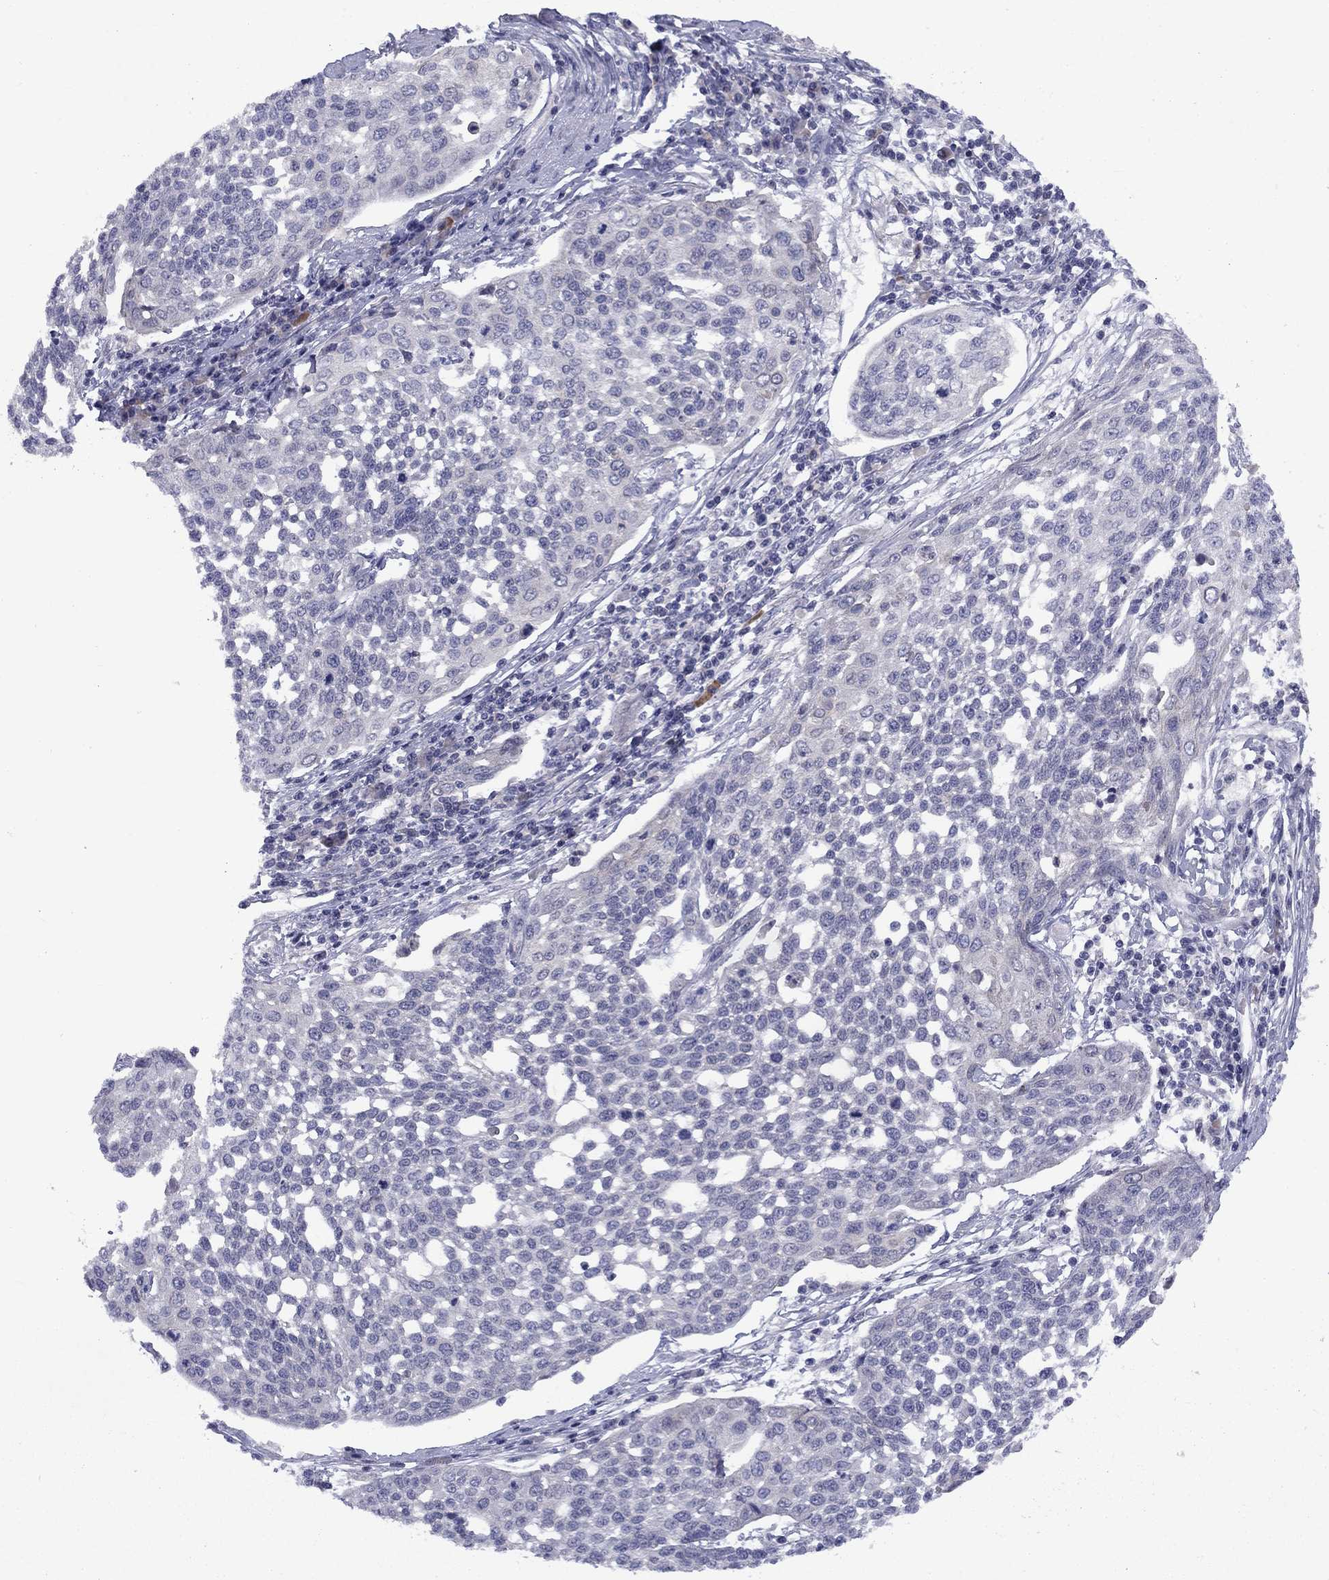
{"staining": {"intensity": "negative", "quantity": "none", "location": "none"}, "tissue": "cervical cancer", "cell_type": "Tumor cells", "image_type": "cancer", "snomed": [{"axis": "morphology", "description": "Squamous cell carcinoma, NOS"}, {"axis": "topography", "description": "Cervix"}], "caption": "There is no significant positivity in tumor cells of cervical squamous cell carcinoma.", "gene": "CACNA1A", "patient": {"sex": "female", "age": 34}}